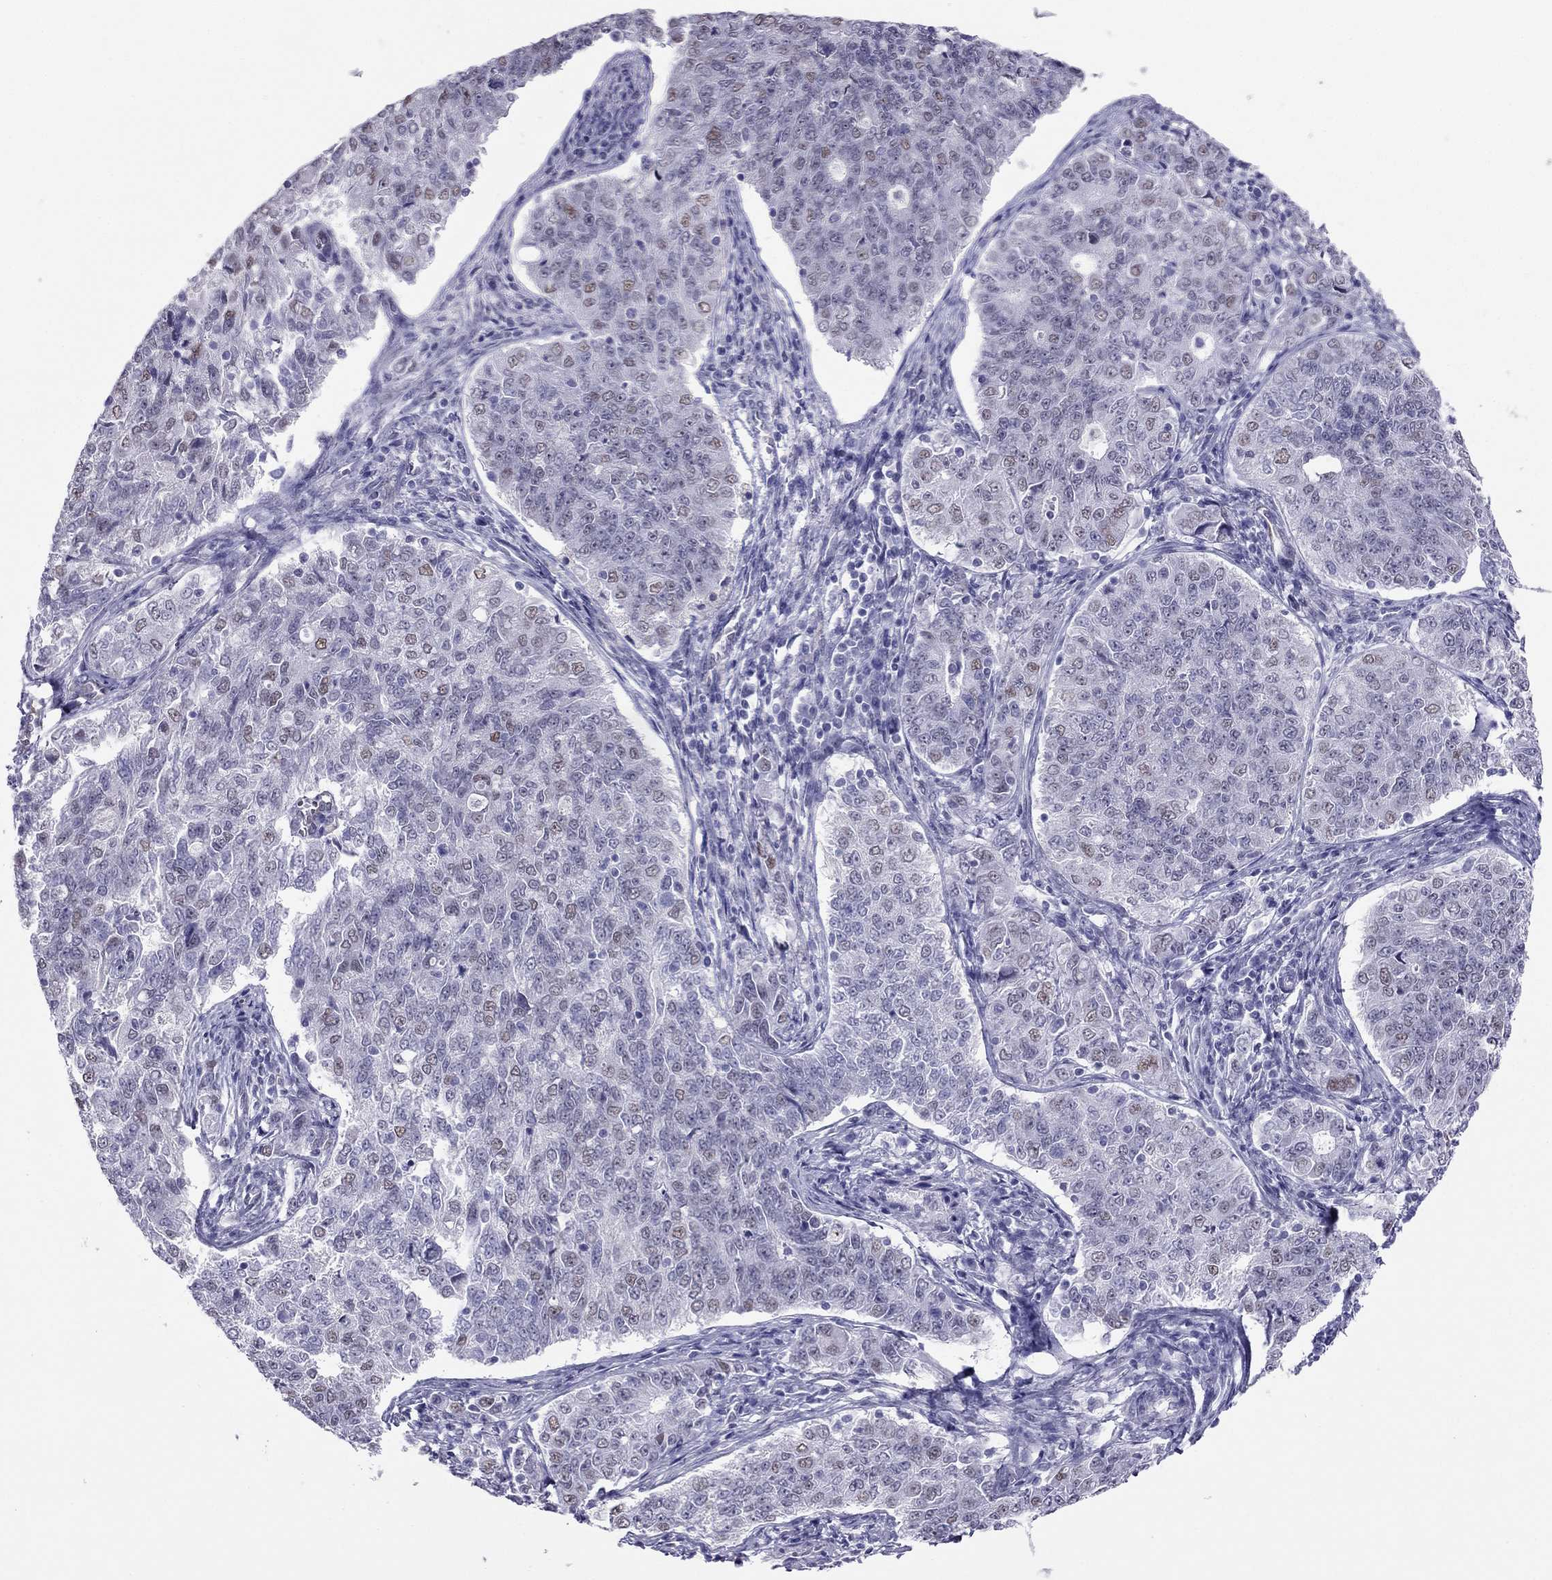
{"staining": {"intensity": "negative", "quantity": "none", "location": "none"}, "tissue": "endometrial cancer", "cell_type": "Tumor cells", "image_type": "cancer", "snomed": [{"axis": "morphology", "description": "Adenocarcinoma, NOS"}, {"axis": "topography", "description": "Endometrium"}], "caption": "This is a micrograph of IHC staining of endometrial adenocarcinoma, which shows no expression in tumor cells.", "gene": "CROCC2", "patient": {"sex": "female", "age": 43}}